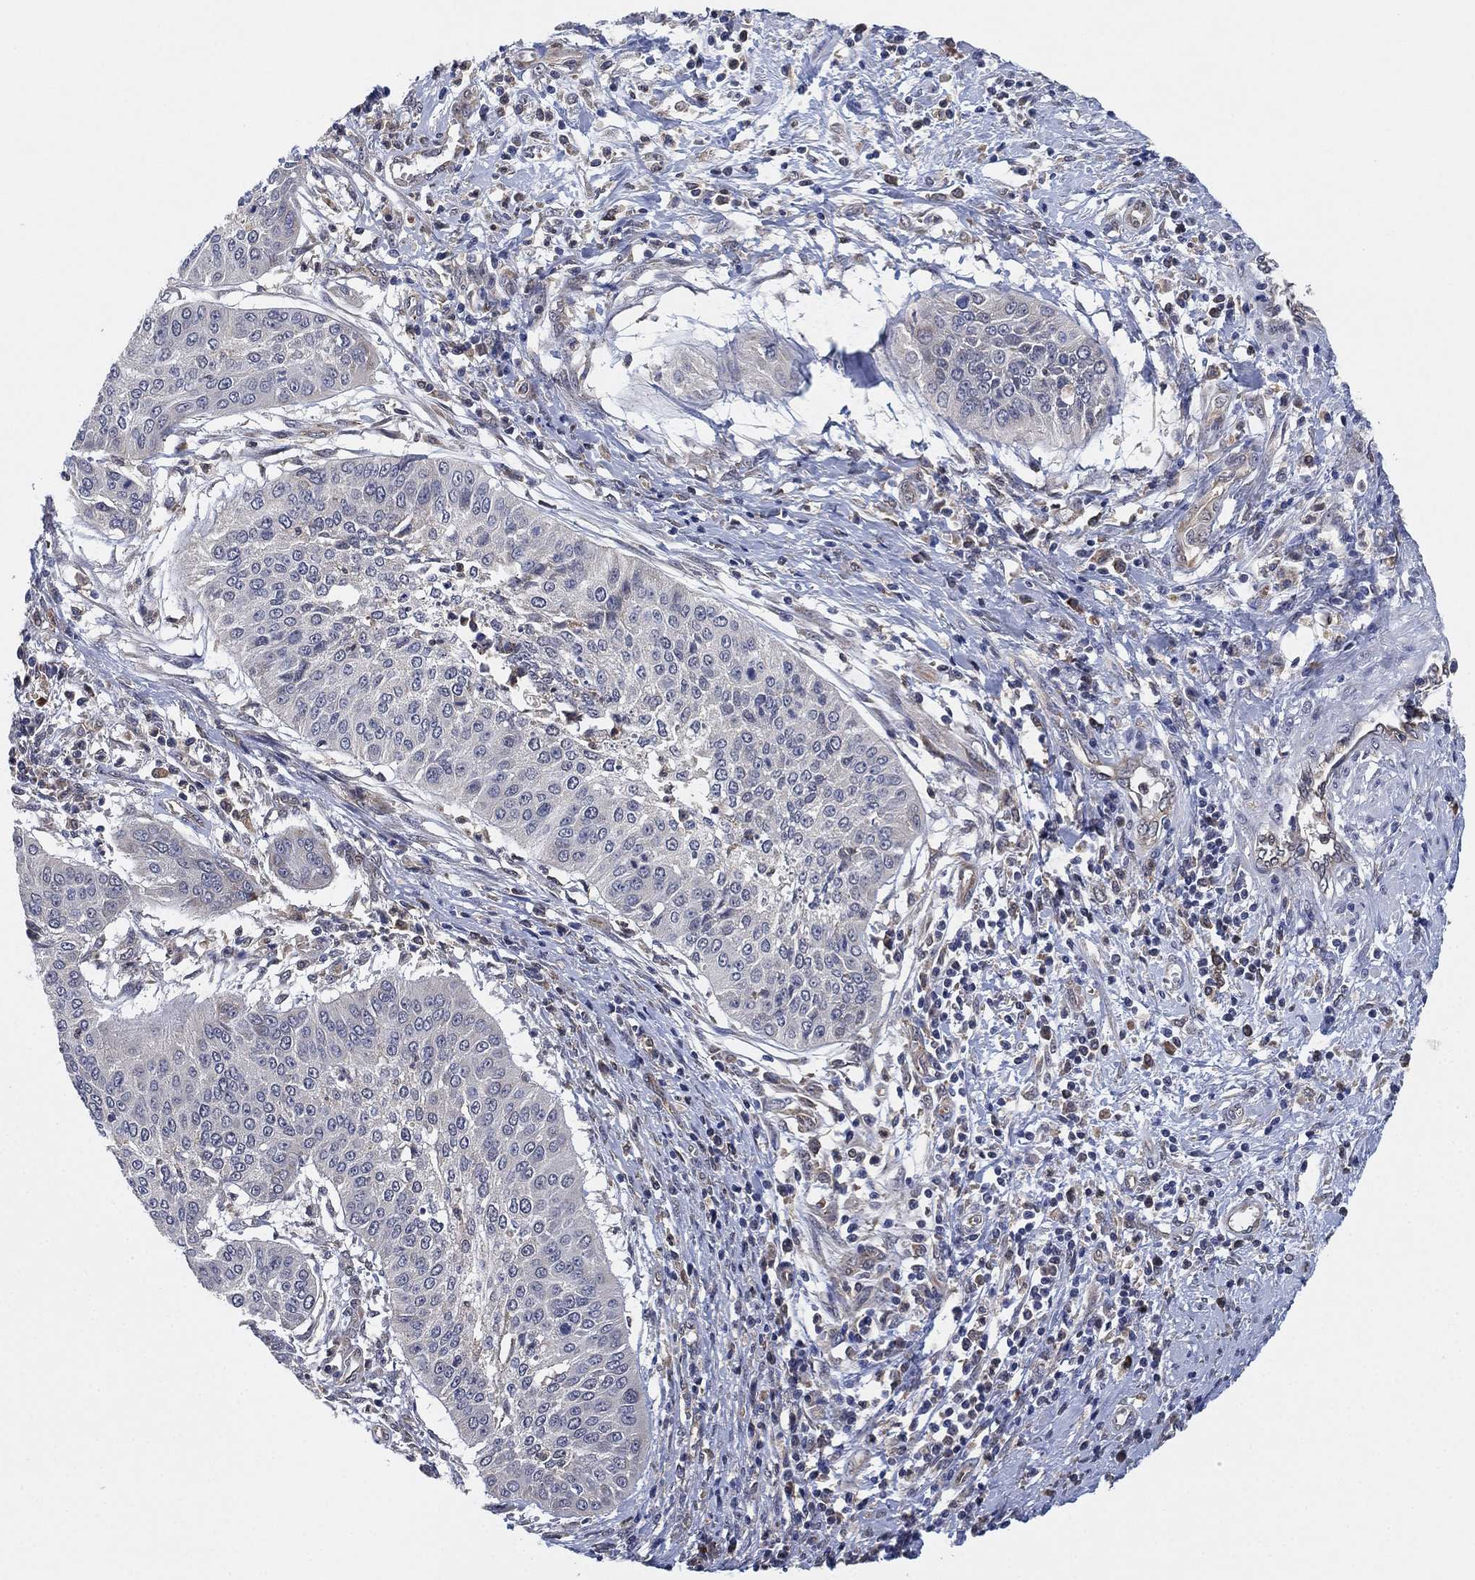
{"staining": {"intensity": "negative", "quantity": "none", "location": "none"}, "tissue": "cervical cancer", "cell_type": "Tumor cells", "image_type": "cancer", "snomed": [{"axis": "morphology", "description": "Normal tissue, NOS"}, {"axis": "morphology", "description": "Squamous cell carcinoma, NOS"}, {"axis": "topography", "description": "Cervix"}], "caption": "Cervical squamous cell carcinoma was stained to show a protein in brown. There is no significant expression in tumor cells.", "gene": "FES", "patient": {"sex": "female", "age": 39}}